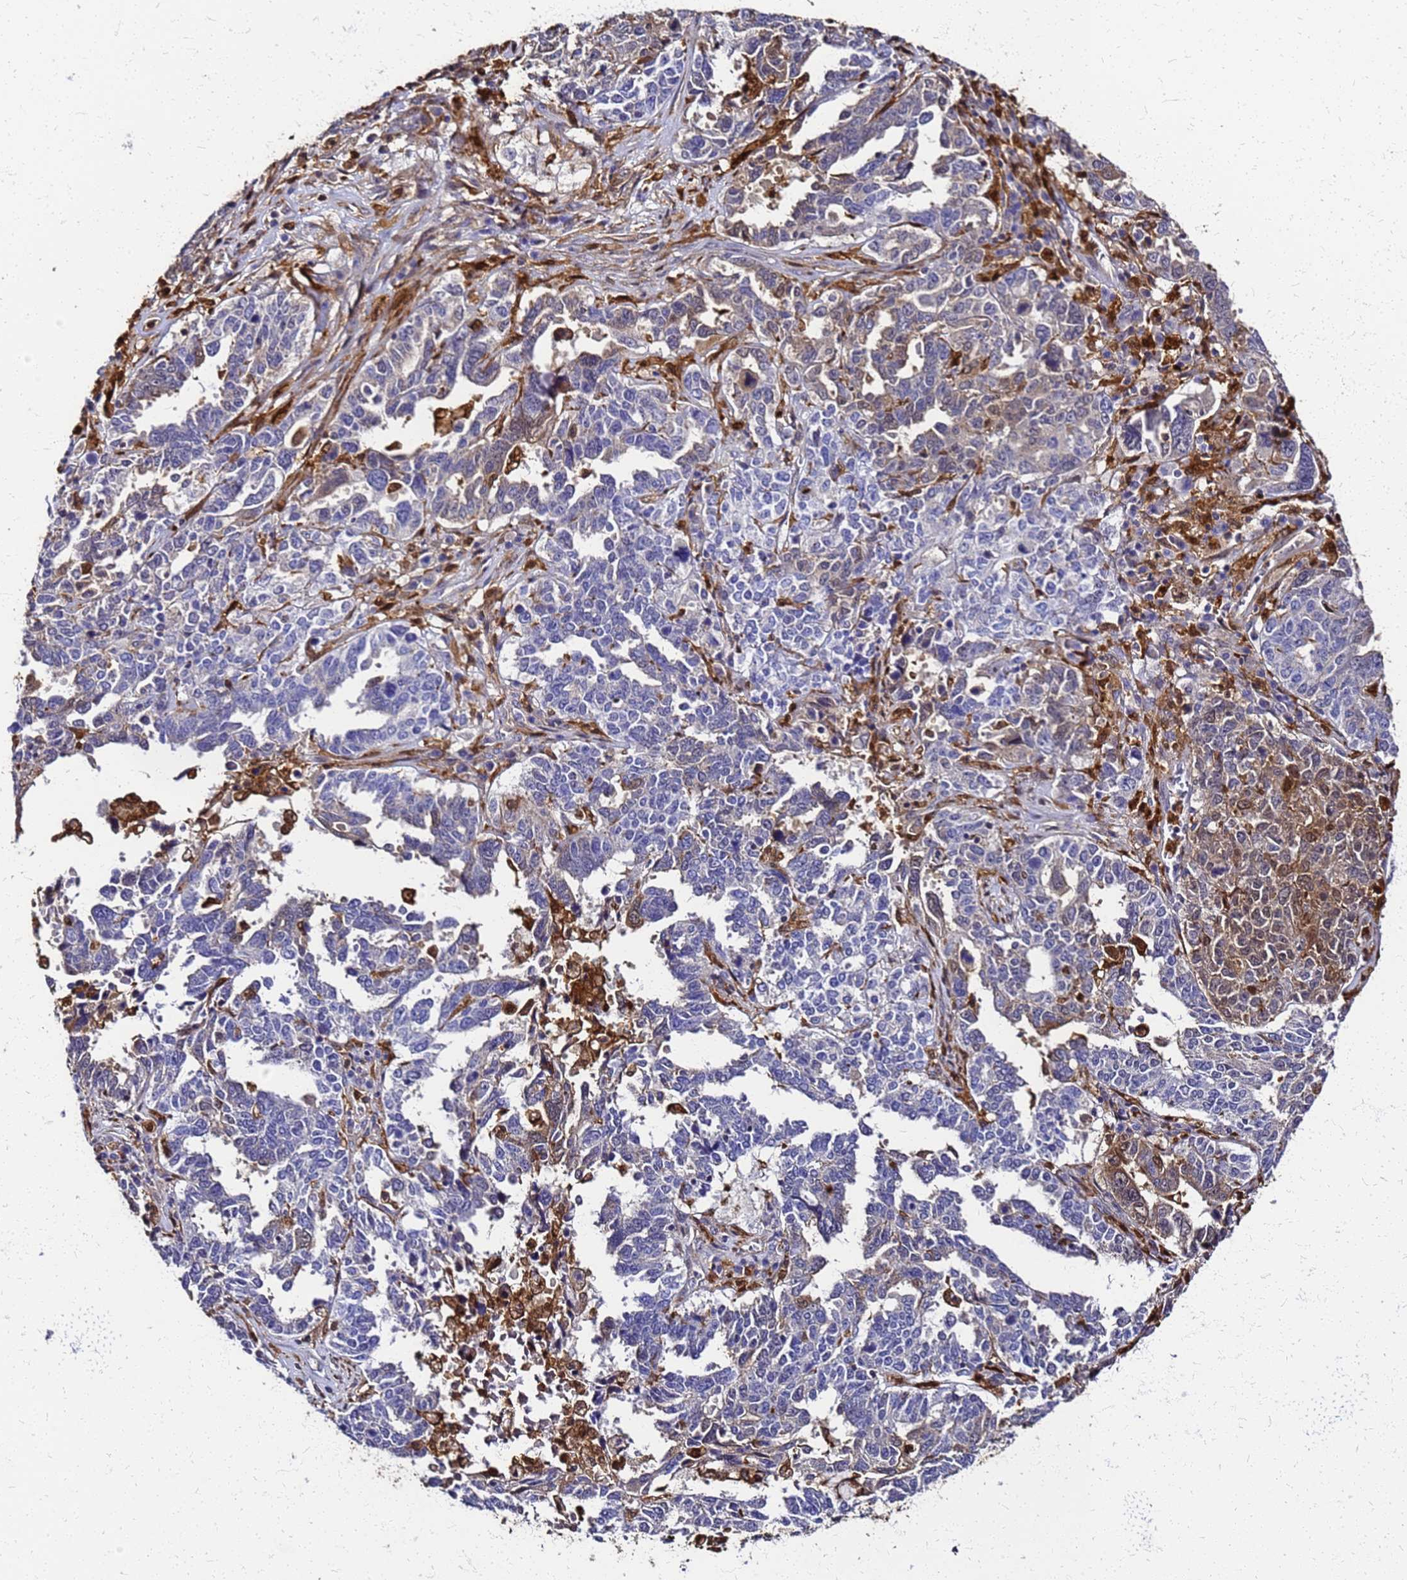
{"staining": {"intensity": "moderate", "quantity": "<25%", "location": "cytoplasmic/membranous,nuclear"}, "tissue": "ovarian cancer", "cell_type": "Tumor cells", "image_type": "cancer", "snomed": [{"axis": "morphology", "description": "Carcinoma, endometroid"}, {"axis": "topography", "description": "Ovary"}], "caption": "IHC photomicrograph of human endometroid carcinoma (ovarian) stained for a protein (brown), which exhibits low levels of moderate cytoplasmic/membranous and nuclear staining in approximately <25% of tumor cells.", "gene": "S100A11", "patient": {"sex": "female", "age": 62}}